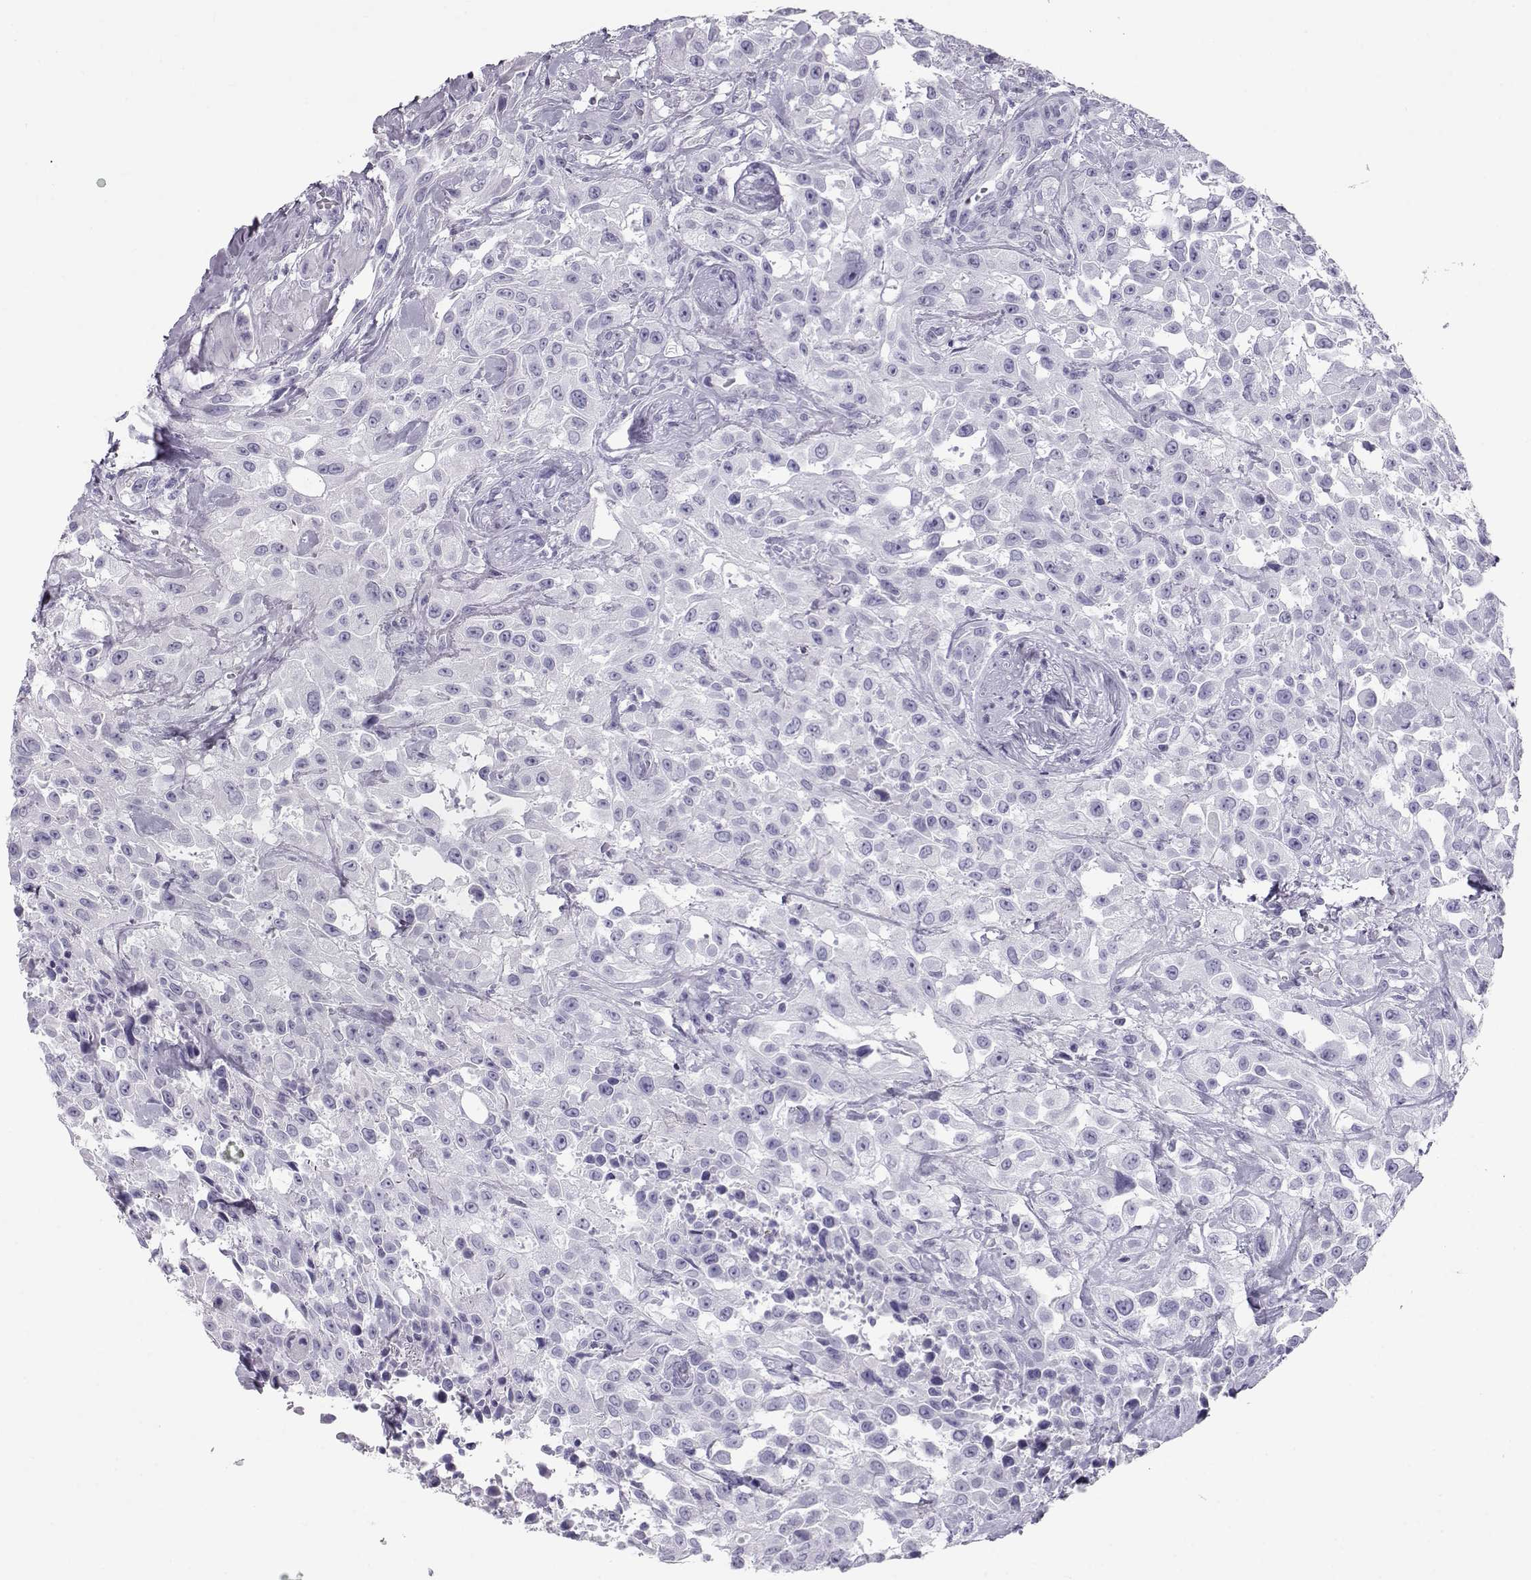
{"staining": {"intensity": "negative", "quantity": "none", "location": "none"}, "tissue": "urothelial cancer", "cell_type": "Tumor cells", "image_type": "cancer", "snomed": [{"axis": "morphology", "description": "Urothelial carcinoma, High grade"}, {"axis": "topography", "description": "Urinary bladder"}], "caption": "Tumor cells are negative for protein expression in human urothelial carcinoma (high-grade). (Immunohistochemistry, brightfield microscopy, high magnification).", "gene": "RD3", "patient": {"sex": "male", "age": 79}}